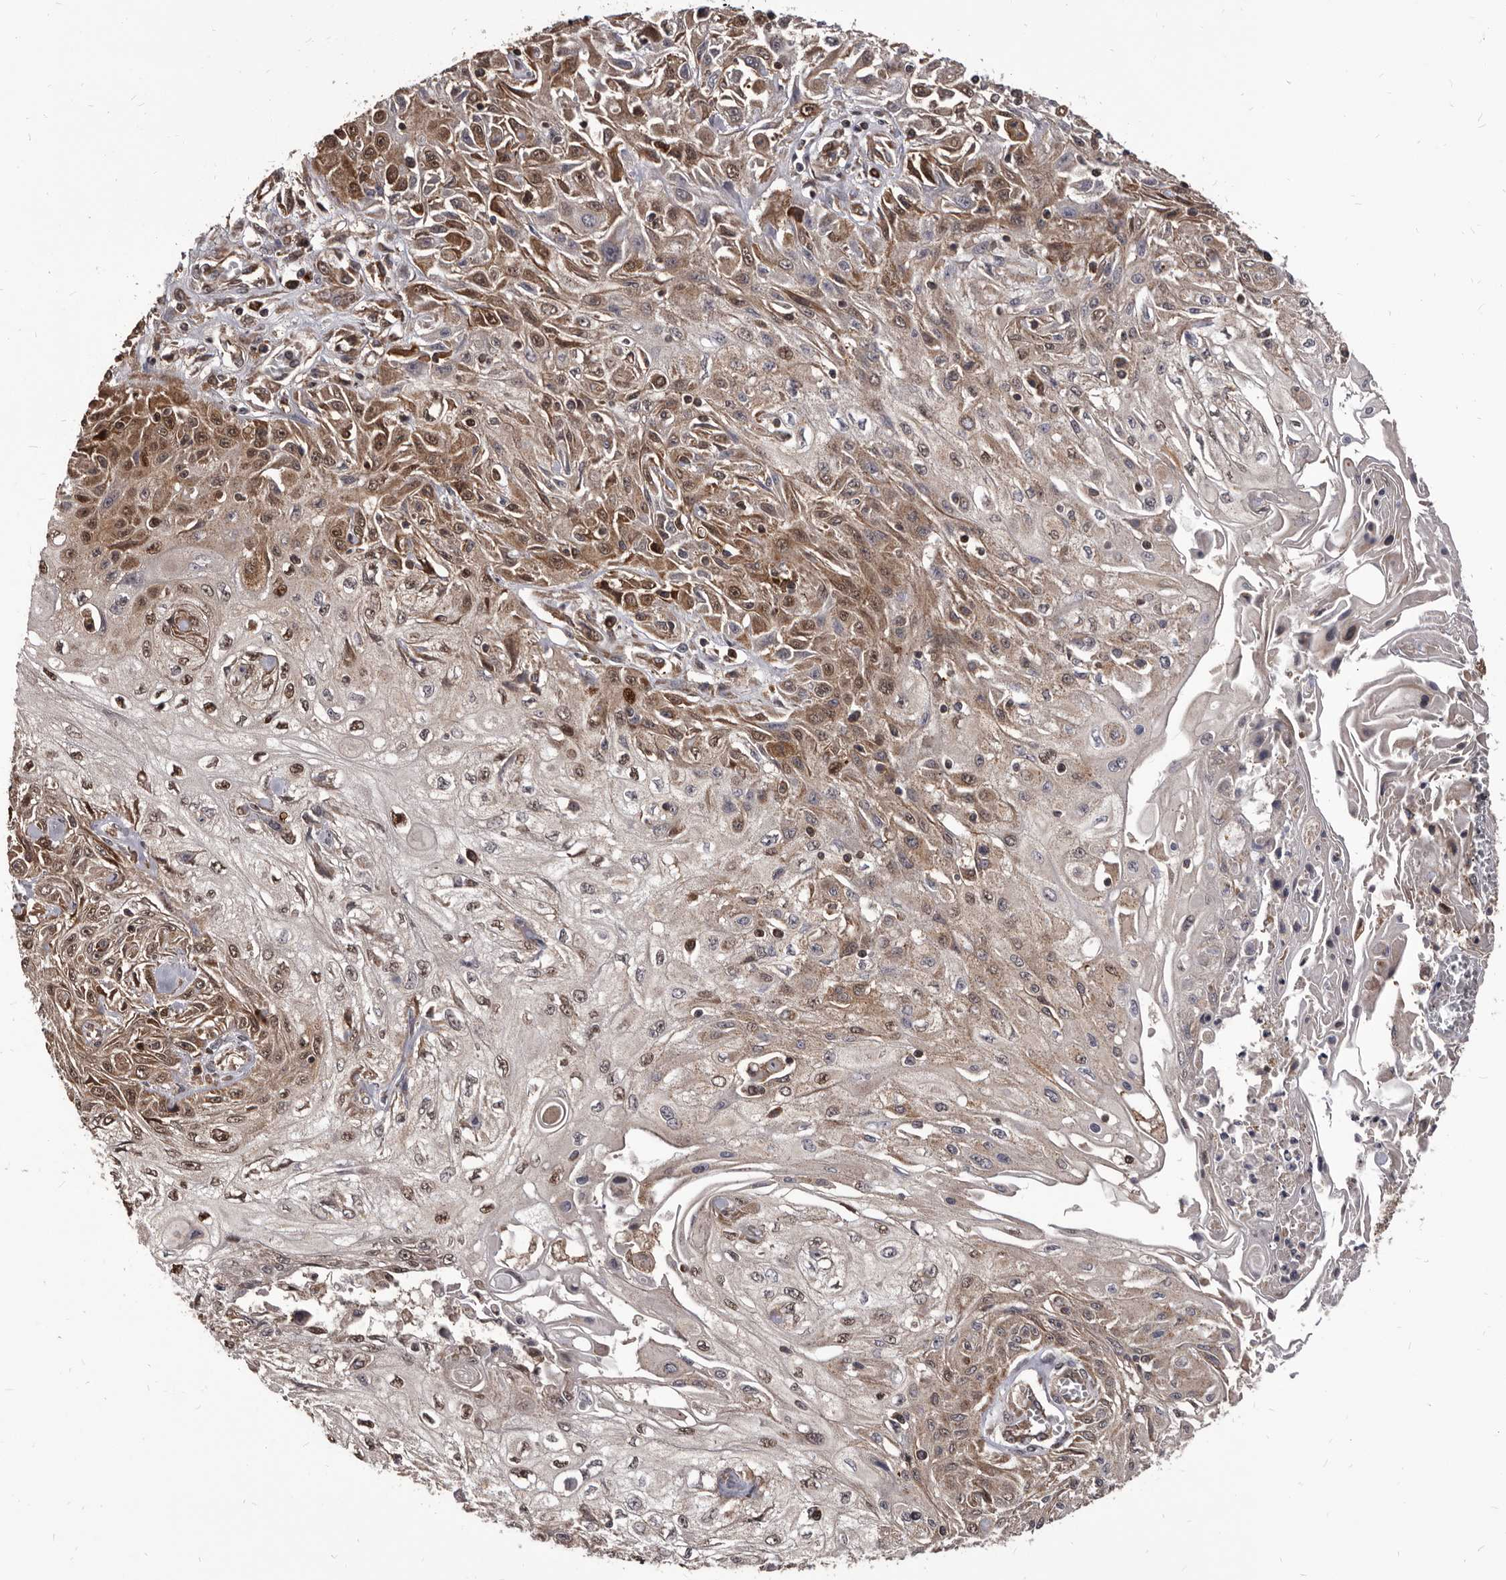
{"staining": {"intensity": "moderate", "quantity": ">75%", "location": "cytoplasmic/membranous"}, "tissue": "skin cancer", "cell_type": "Tumor cells", "image_type": "cancer", "snomed": [{"axis": "morphology", "description": "Squamous cell carcinoma, NOS"}, {"axis": "morphology", "description": "Squamous cell carcinoma, metastatic, NOS"}, {"axis": "topography", "description": "Skin"}, {"axis": "topography", "description": "Lymph node"}], "caption": "Human squamous cell carcinoma (skin) stained for a protein (brown) displays moderate cytoplasmic/membranous positive positivity in approximately >75% of tumor cells.", "gene": "MAP3K14", "patient": {"sex": "male", "age": 75}}